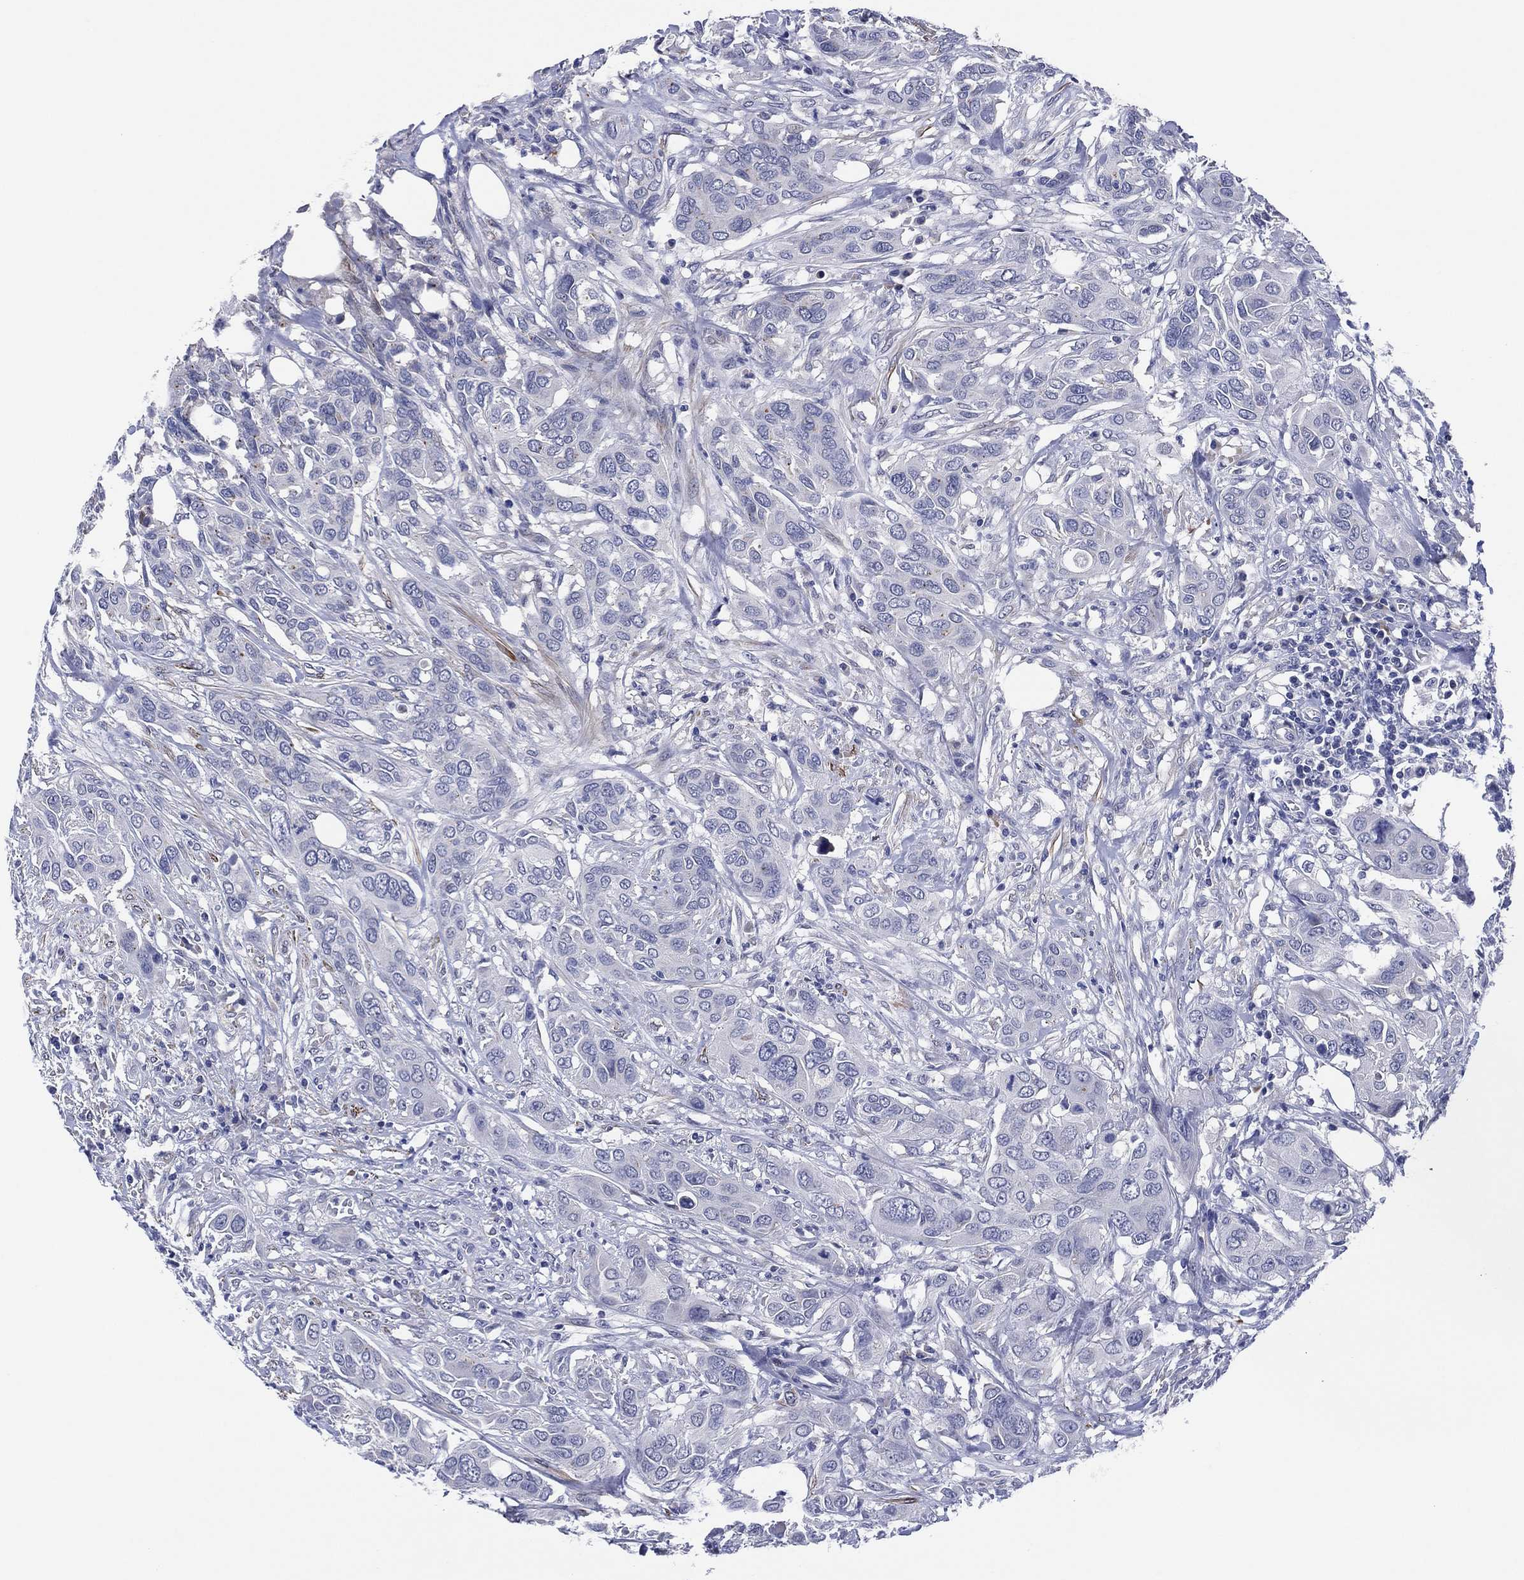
{"staining": {"intensity": "negative", "quantity": "none", "location": "none"}, "tissue": "urothelial cancer", "cell_type": "Tumor cells", "image_type": "cancer", "snomed": [{"axis": "morphology", "description": "Urothelial carcinoma, NOS"}, {"axis": "morphology", "description": "Urothelial carcinoma, High grade"}, {"axis": "topography", "description": "Urinary bladder"}], "caption": "Immunohistochemistry (IHC) micrograph of urothelial cancer stained for a protein (brown), which reveals no expression in tumor cells.", "gene": "CLIP3", "patient": {"sex": "male", "age": 63}}